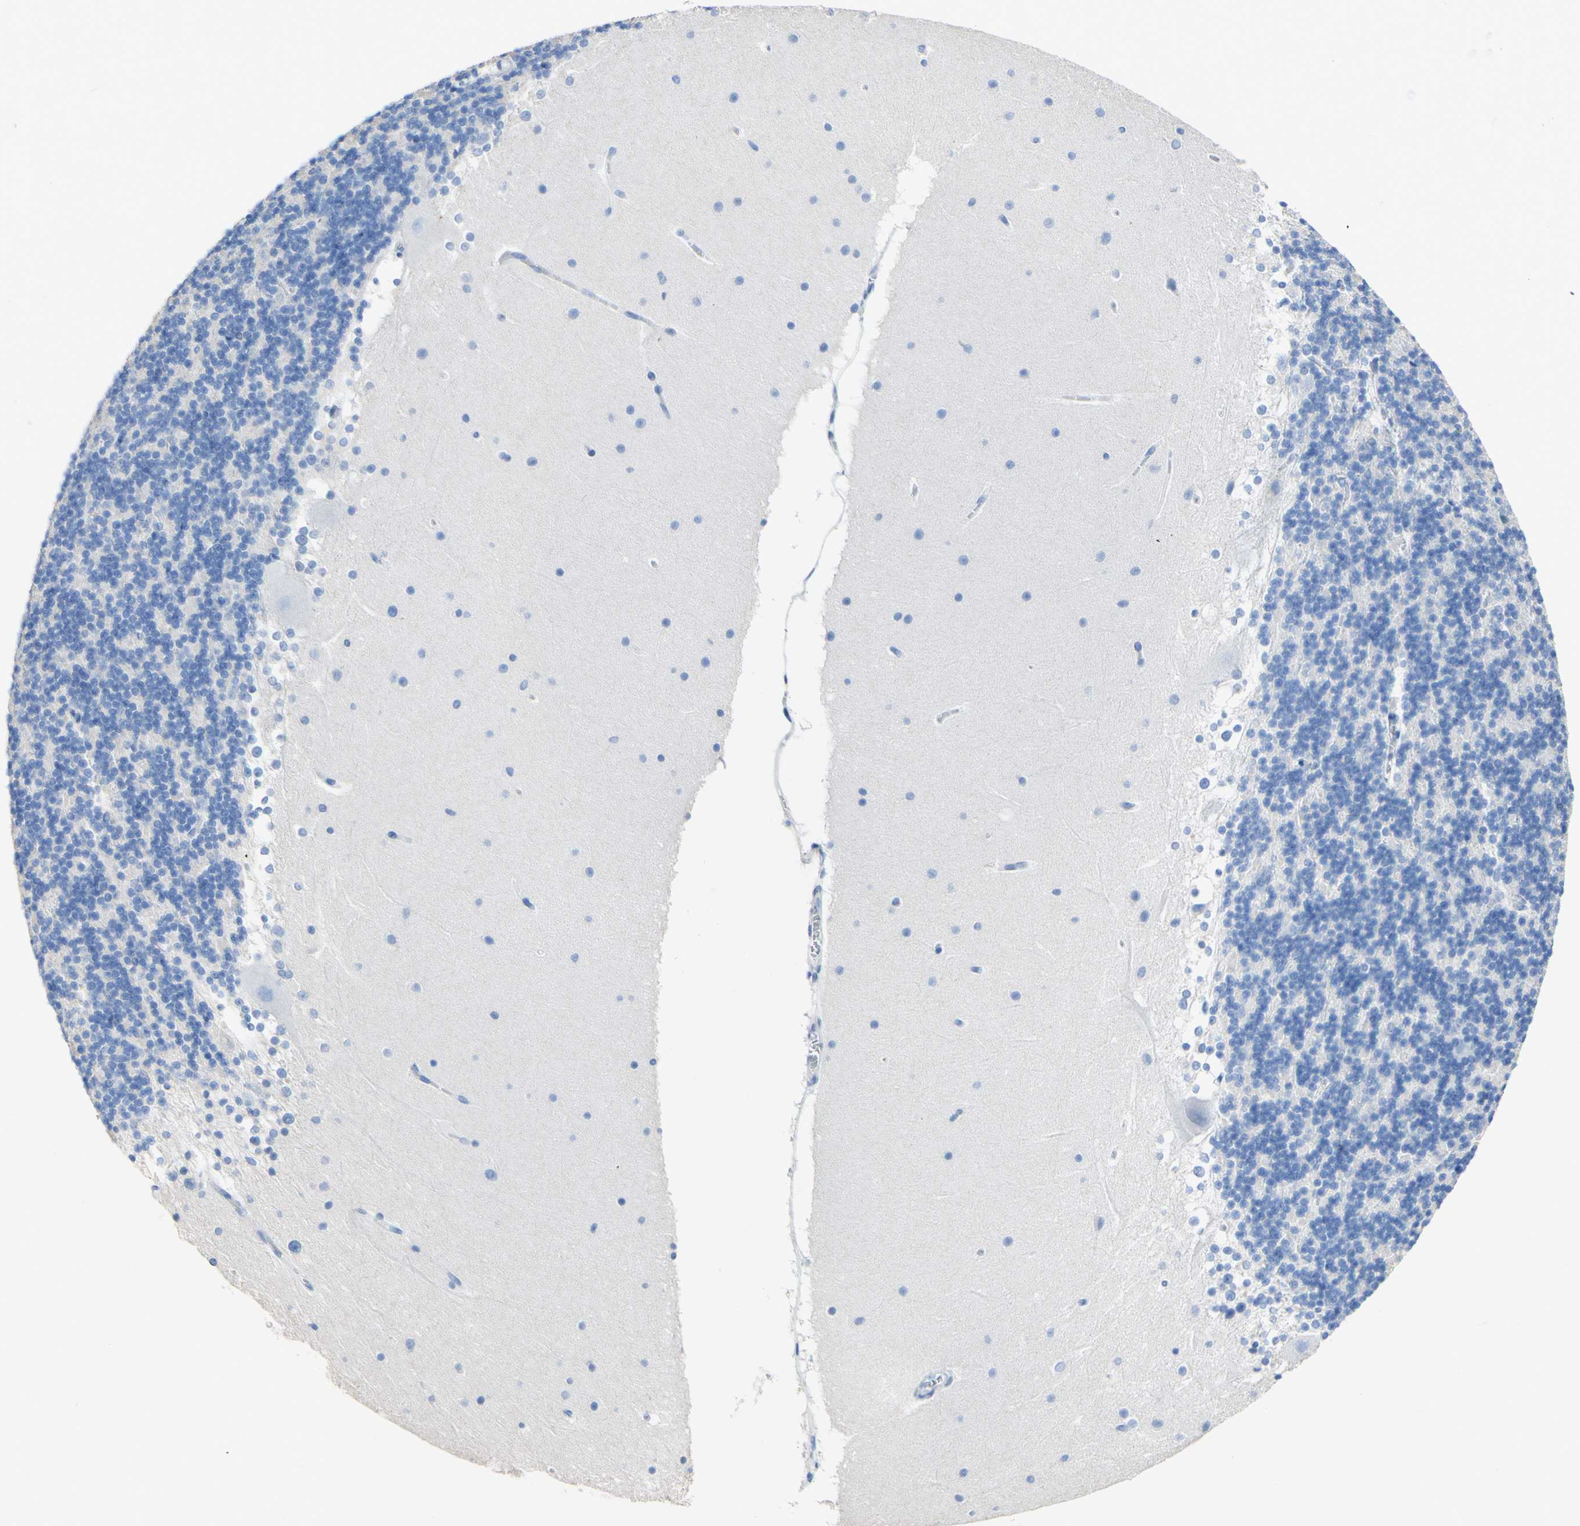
{"staining": {"intensity": "negative", "quantity": "none", "location": "none"}, "tissue": "cerebellum", "cell_type": "Cells in granular layer", "image_type": "normal", "snomed": [{"axis": "morphology", "description": "Normal tissue, NOS"}, {"axis": "topography", "description": "Cerebellum"}], "caption": "This is an immunohistochemistry histopathology image of normal cerebellum. There is no expression in cells in granular layer.", "gene": "DSC2", "patient": {"sex": "female", "age": 19}}